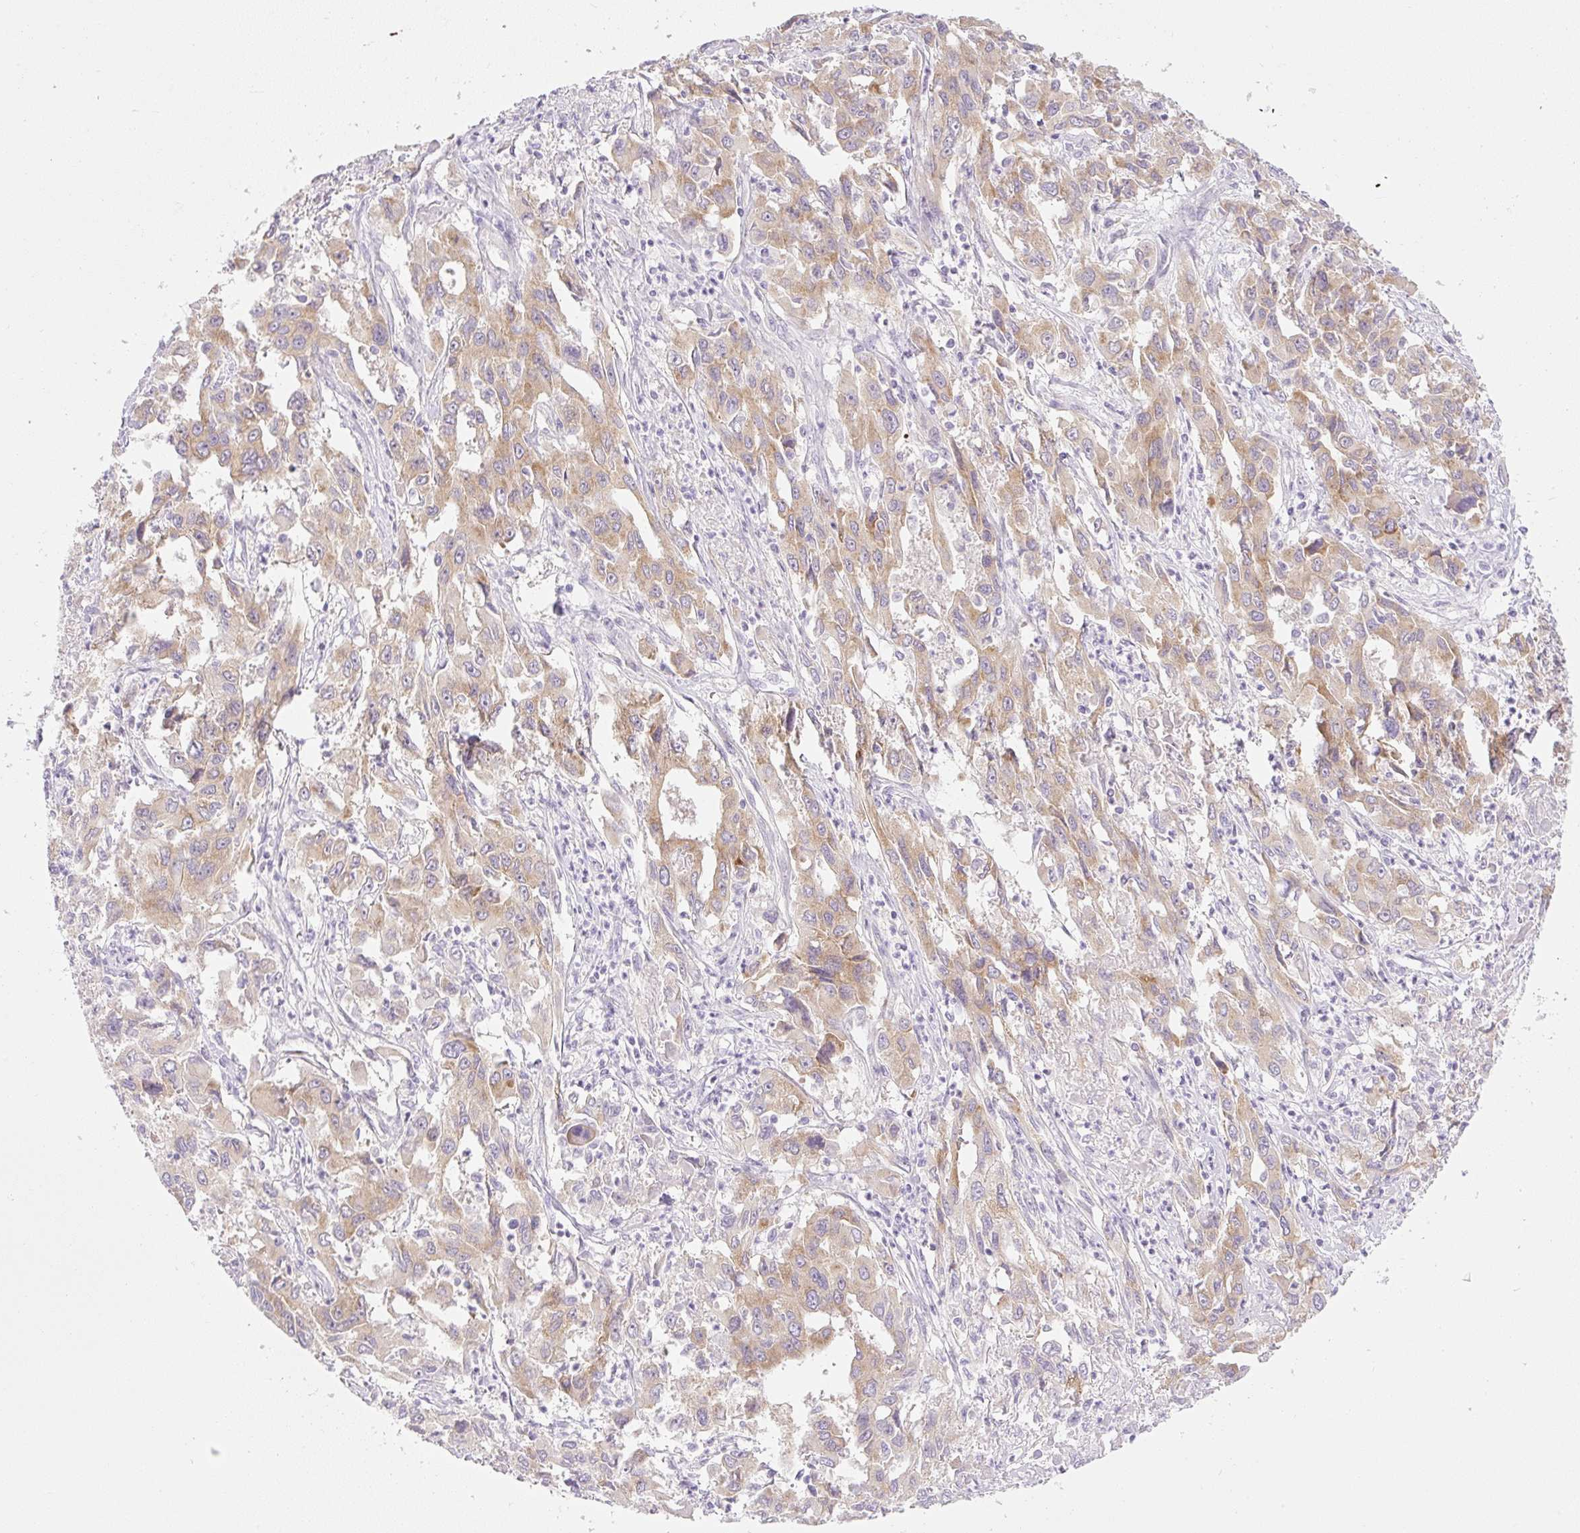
{"staining": {"intensity": "moderate", "quantity": ">75%", "location": "cytoplasmic/membranous"}, "tissue": "liver cancer", "cell_type": "Tumor cells", "image_type": "cancer", "snomed": [{"axis": "morphology", "description": "Carcinoma, Hepatocellular, NOS"}, {"axis": "topography", "description": "Liver"}], "caption": "Immunohistochemical staining of liver cancer (hepatocellular carcinoma) shows moderate cytoplasmic/membranous protein positivity in about >75% of tumor cells.", "gene": "MIA2", "patient": {"sex": "male", "age": 63}}